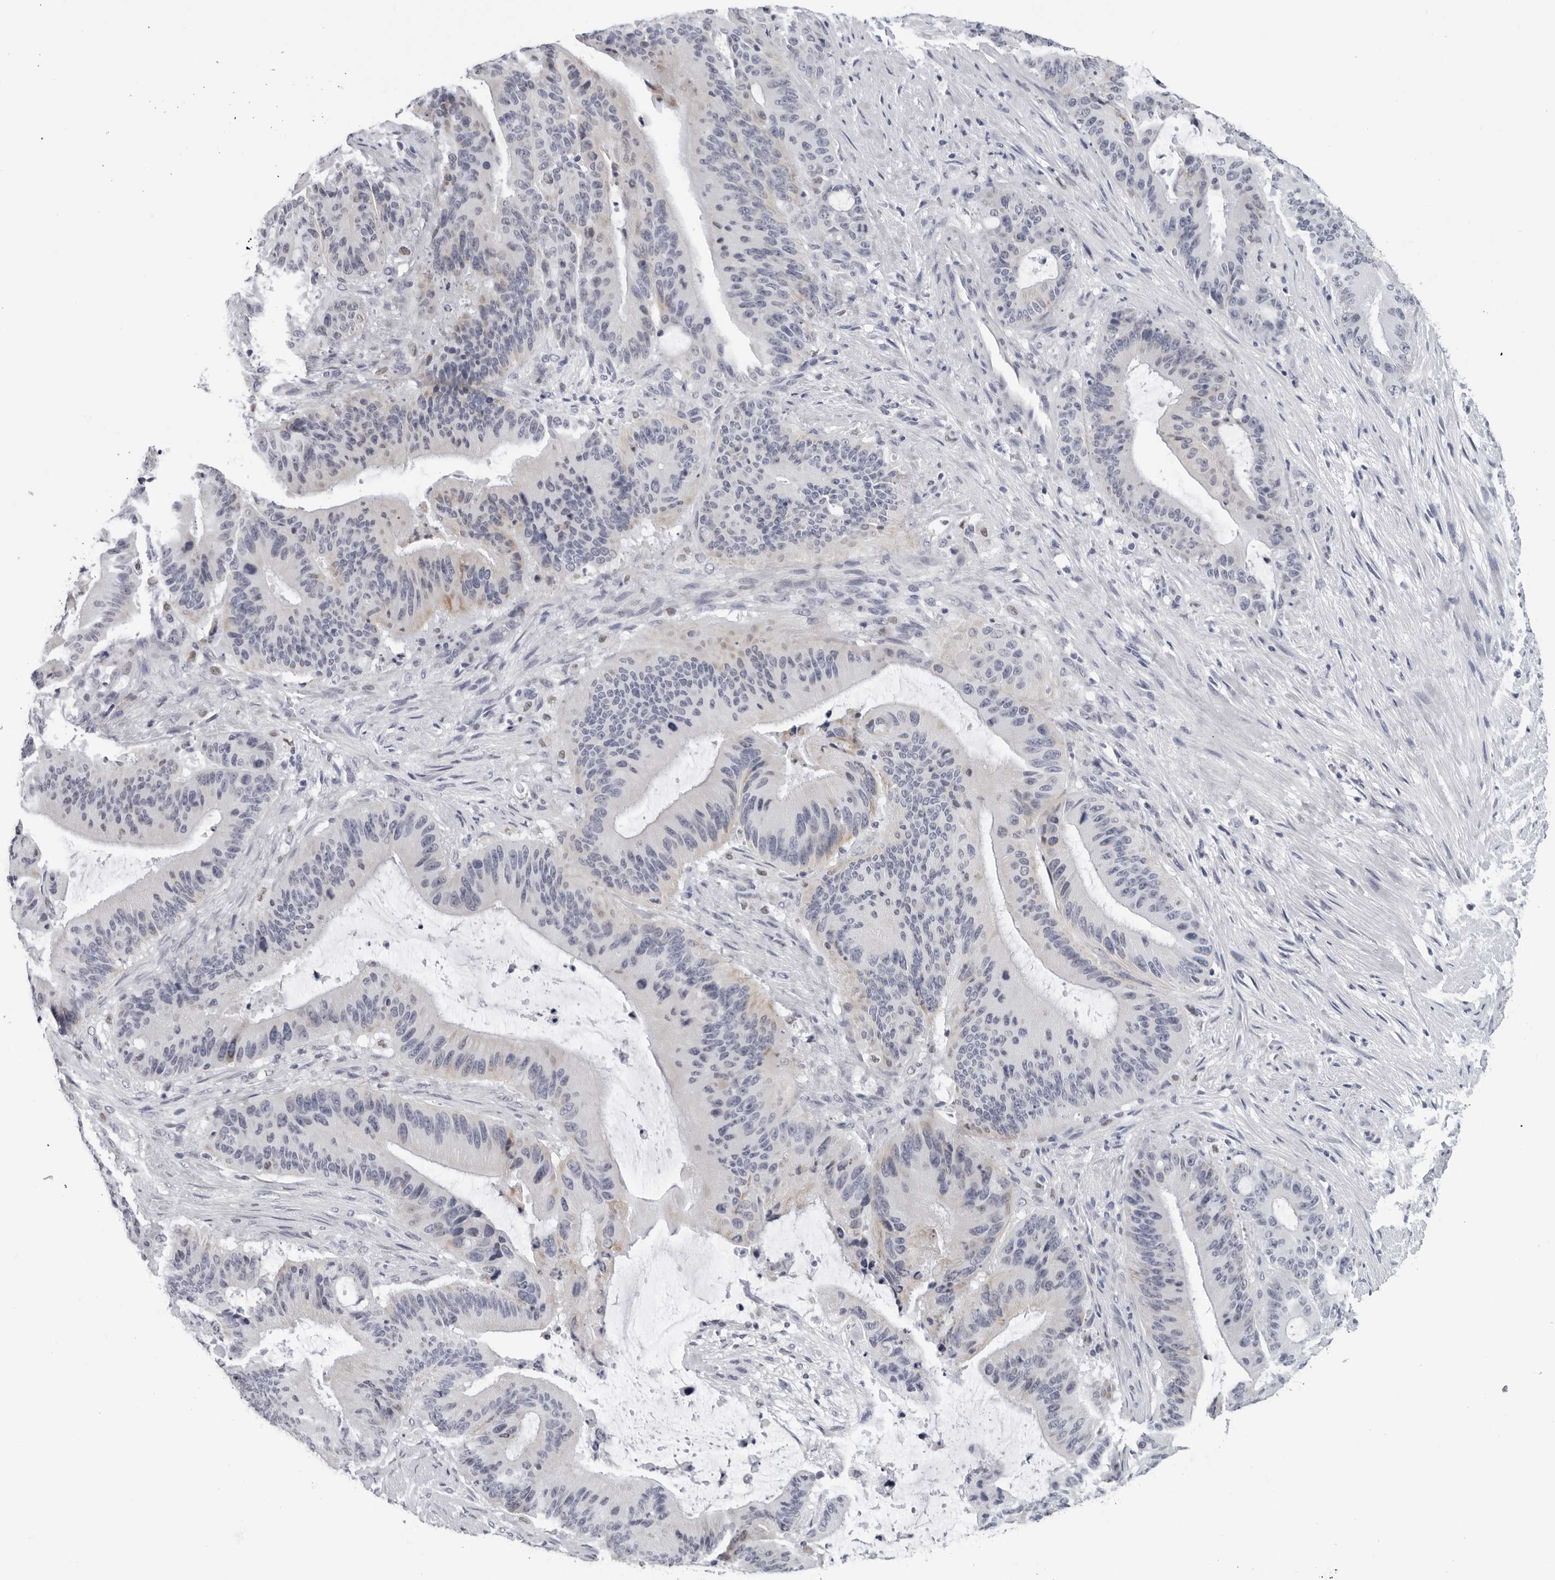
{"staining": {"intensity": "negative", "quantity": "none", "location": "none"}, "tissue": "liver cancer", "cell_type": "Tumor cells", "image_type": "cancer", "snomed": [{"axis": "morphology", "description": "Normal tissue, NOS"}, {"axis": "morphology", "description": "Cholangiocarcinoma"}, {"axis": "topography", "description": "Liver"}, {"axis": "topography", "description": "Peripheral nerve tissue"}], "caption": "Image shows no significant protein expression in tumor cells of liver cancer (cholangiocarcinoma). The staining was performed using DAB (3,3'-diaminobenzidine) to visualize the protein expression in brown, while the nuclei were stained in blue with hematoxylin (Magnification: 20x).", "gene": "CPT2", "patient": {"sex": "female", "age": 73}}